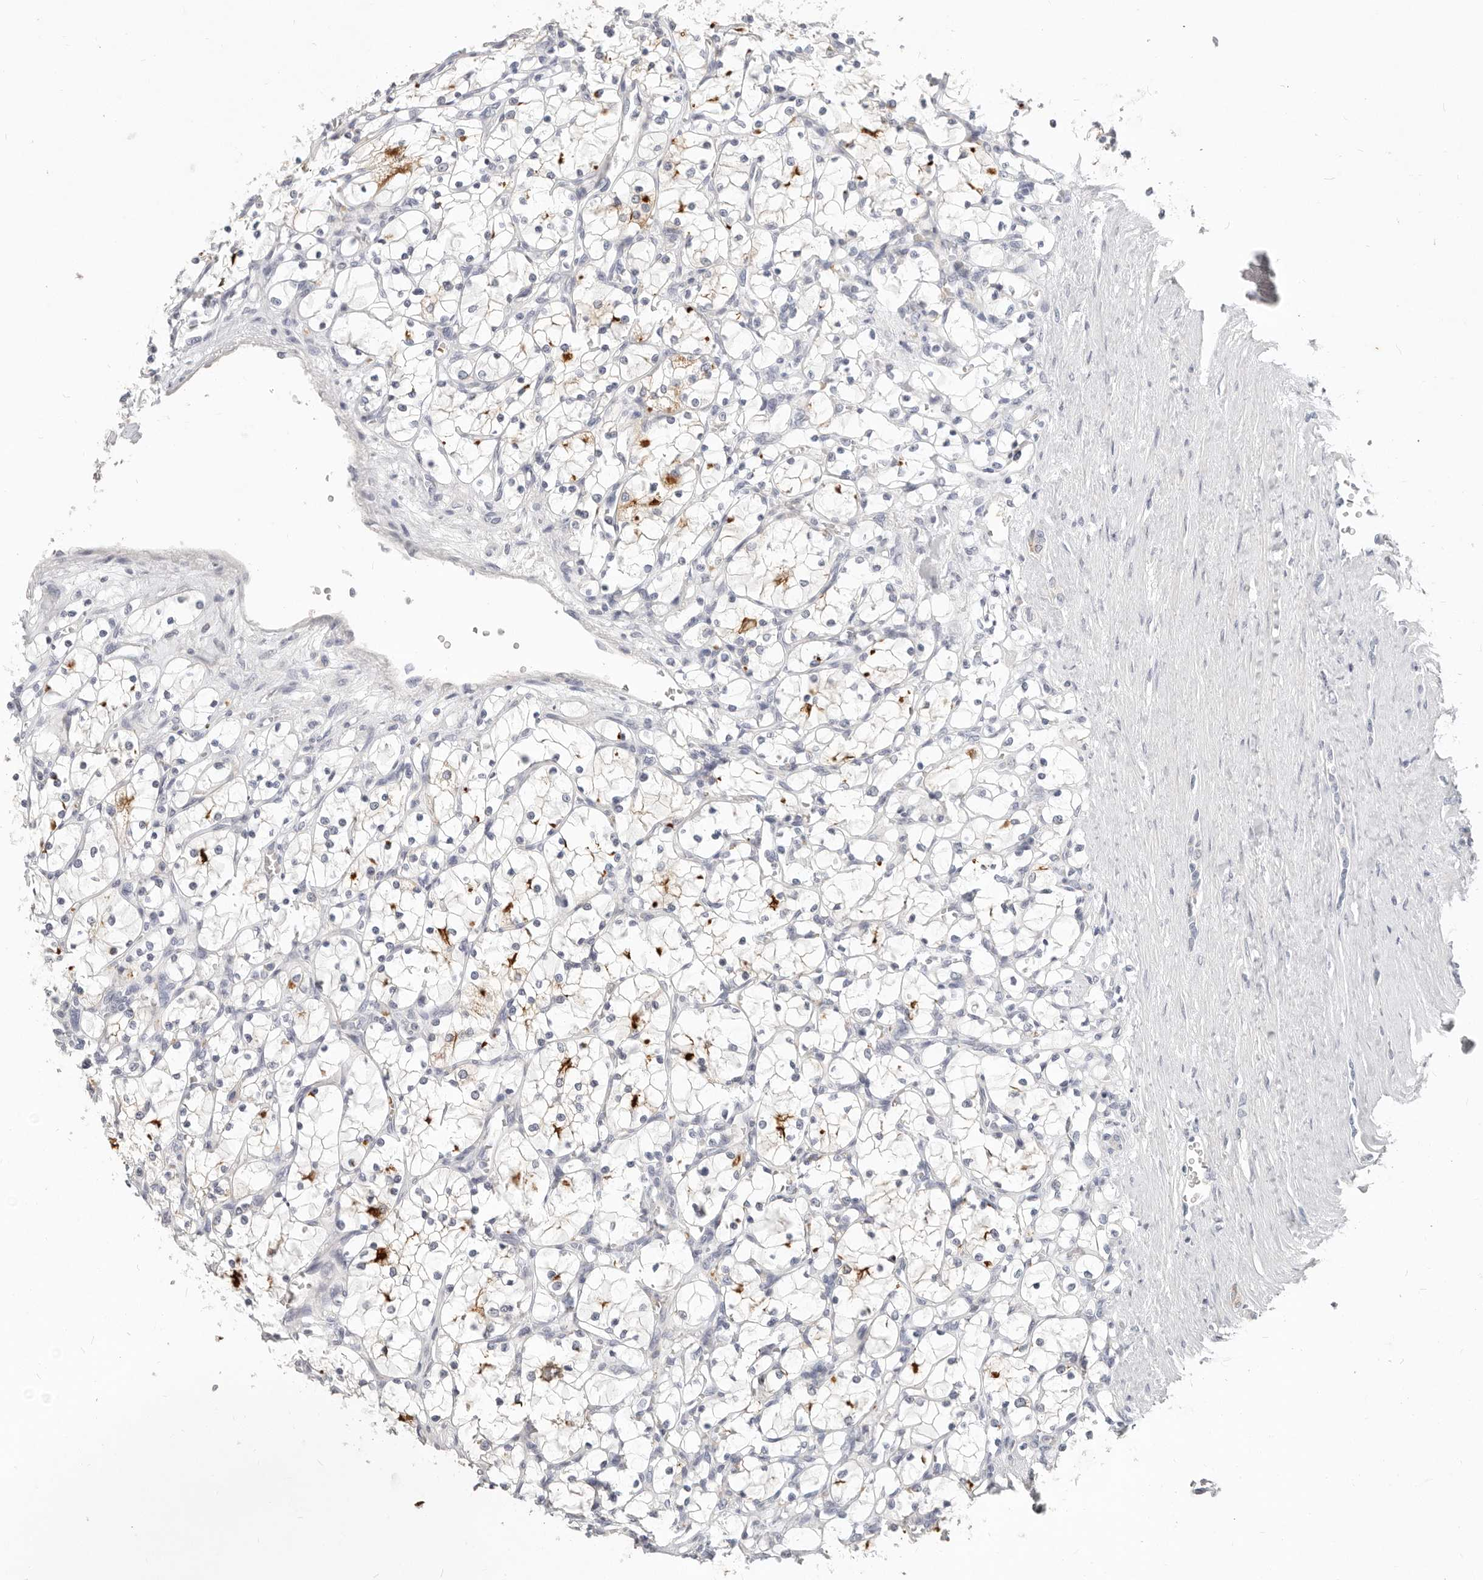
{"staining": {"intensity": "moderate", "quantity": "<25%", "location": "cytoplasmic/membranous"}, "tissue": "renal cancer", "cell_type": "Tumor cells", "image_type": "cancer", "snomed": [{"axis": "morphology", "description": "Adenocarcinoma, NOS"}, {"axis": "topography", "description": "Kidney"}], "caption": "The photomicrograph shows a brown stain indicating the presence of a protein in the cytoplasmic/membranous of tumor cells in renal adenocarcinoma.", "gene": "TMEM63B", "patient": {"sex": "female", "age": 69}}